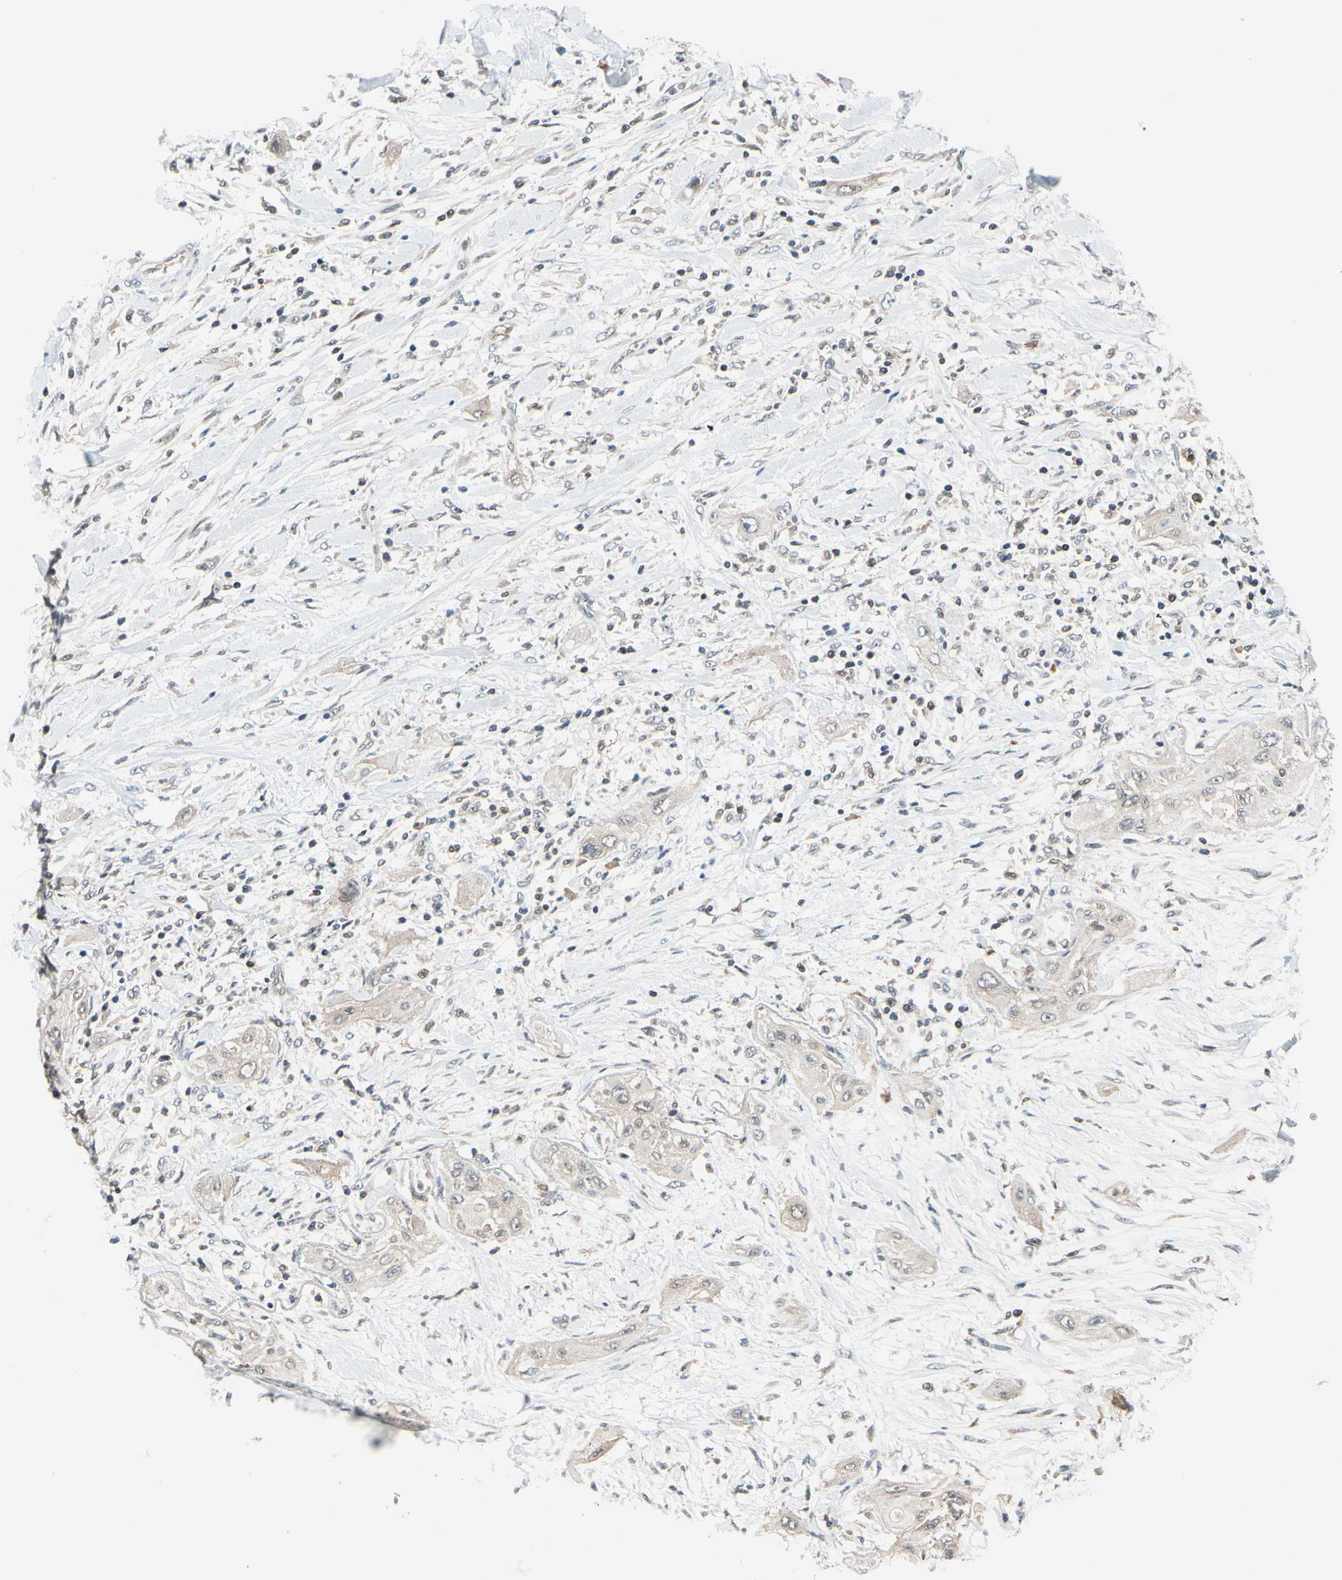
{"staining": {"intensity": "weak", "quantity": "25%-75%", "location": "cytoplasmic/membranous"}, "tissue": "lung cancer", "cell_type": "Tumor cells", "image_type": "cancer", "snomed": [{"axis": "morphology", "description": "Squamous cell carcinoma, NOS"}, {"axis": "topography", "description": "Lung"}], "caption": "This is a micrograph of immunohistochemistry staining of lung cancer, which shows weak expression in the cytoplasmic/membranous of tumor cells.", "gene": "MAPK9", "patient": {"sex": "female", "age": 47}}